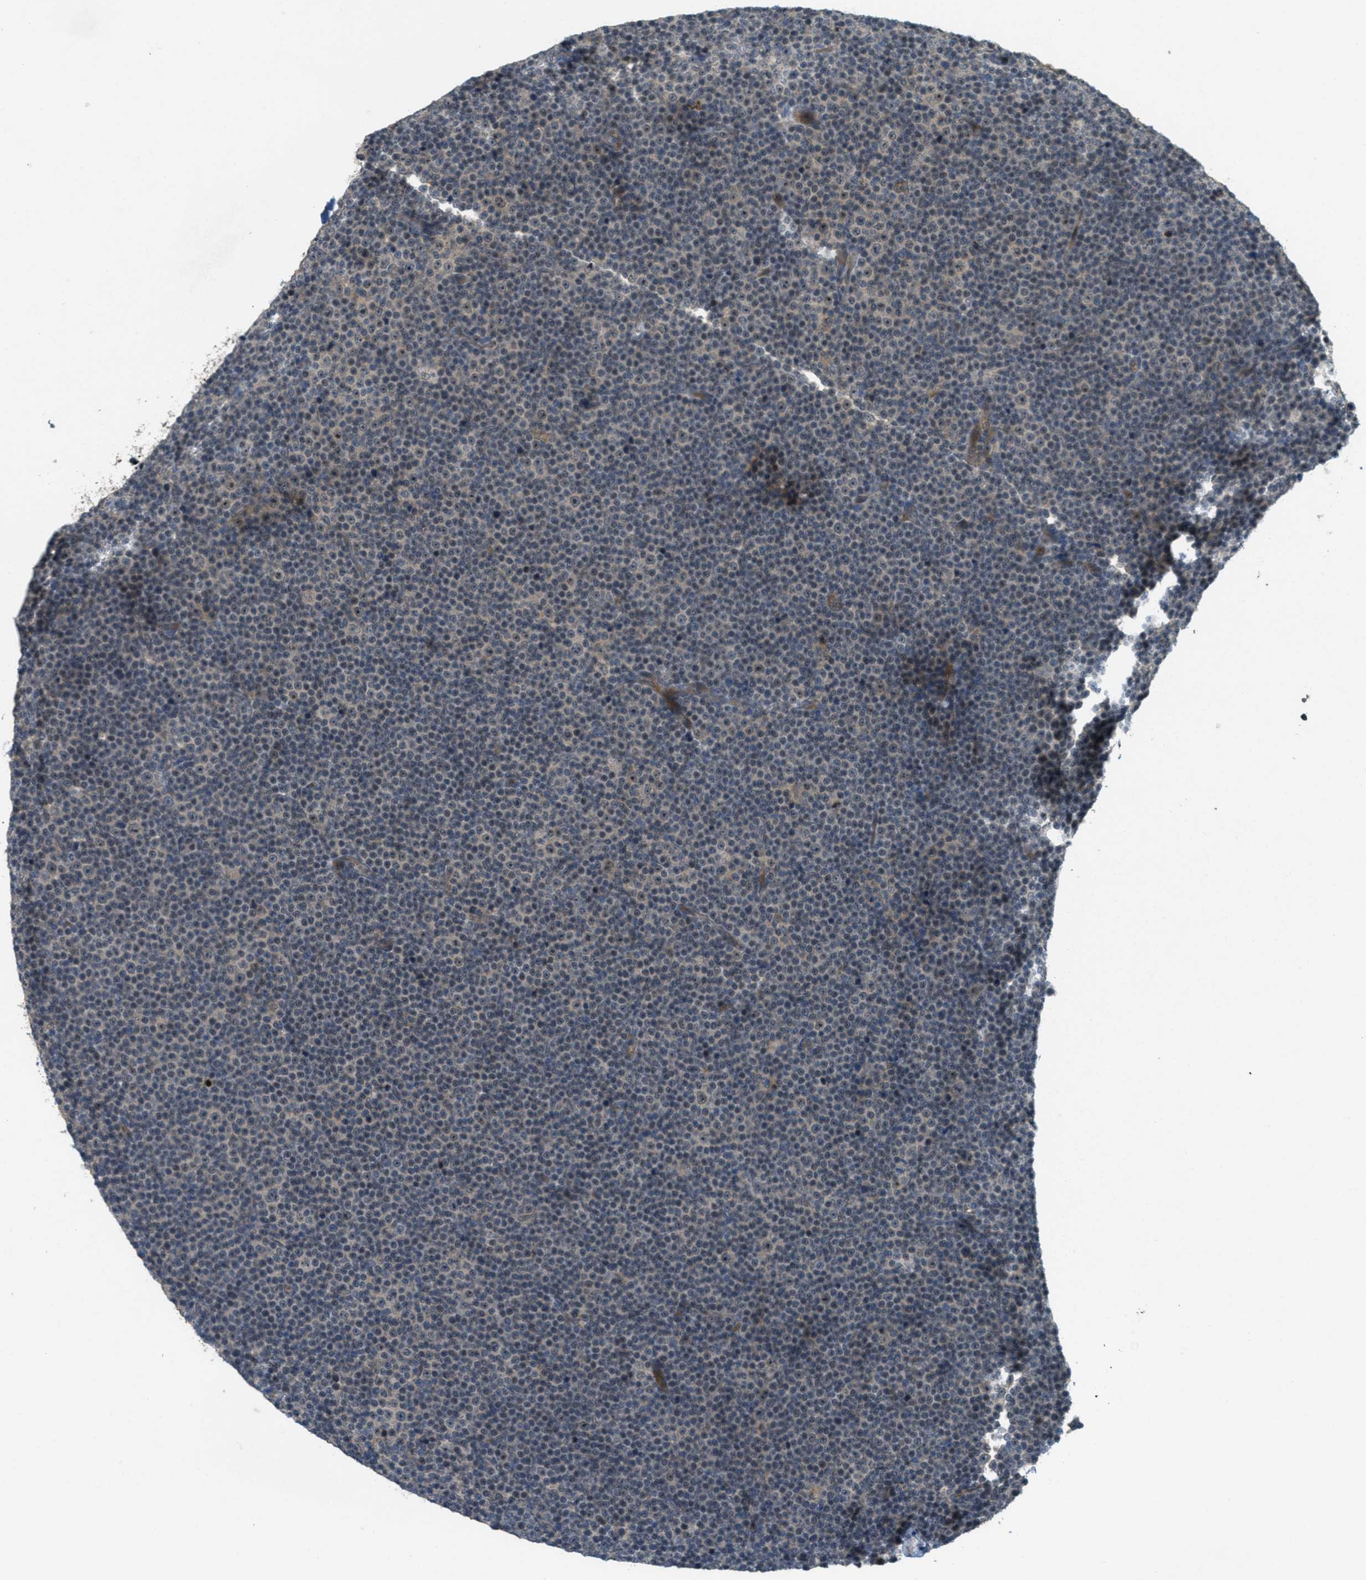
{"staining": {"intensity": "negative", "quantity": "none", "location": "none"}, "tissue": "lymphoma", "cell_type": "Tumor cells", "image_type": "cancer", "snomed": [{"axis": "morphology", "description": "Malignant lymphoma, non-Hodgkin's type, Low grade"}, {"axis": "topography", "description": "Lymph node"}], "caption": "Image shows no protein staining in tumor cells of malignant lymphoma, non-Hodgkin's type (low-grade) tissue.", "gene": "STK11", "patient": {"sex": "female", "age": 67}}